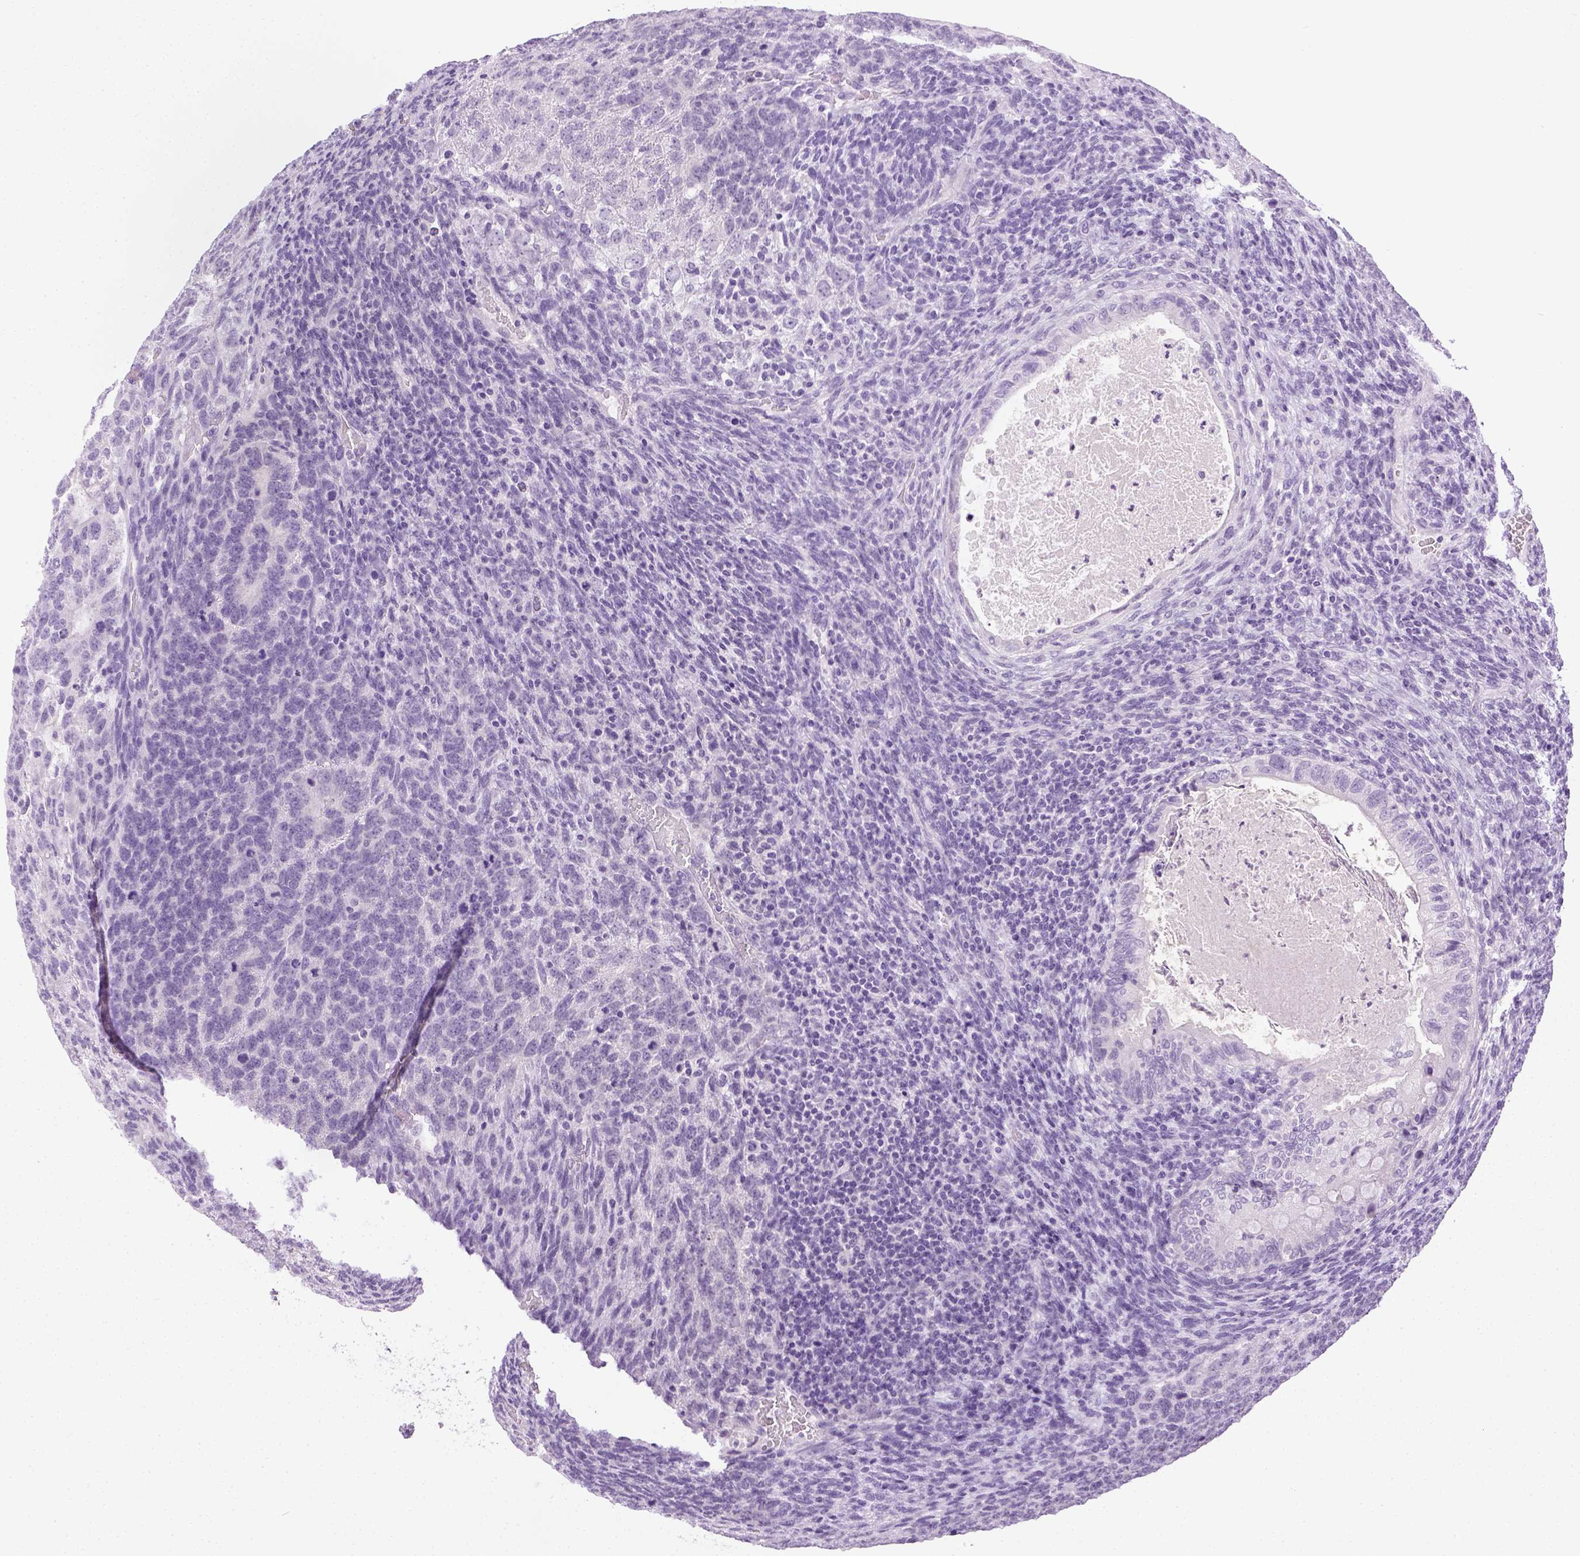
{"staining": {"intensity": "negative", "quantity": "none", "location": "none"}, "tissue": "testis cancer", "cell_type": "Tumor cells", "image_type": "cancer", "snomed": [{"axis": "morphology", "description": "Normal tissue, NOS"}, {"axis": "morphology", "description": "Carcinoma, Embryonal, NOS"}, {"axis": "topography", "description": "Testis"}, {"axis": "topography", "description": "Epididymis"}], "caption": "Testis cancer (embryonal carcinoma) was stained to show a protein in brown. There is no significant staining in tumor cells.", "gene": "LGSN", "patient": {"sex": "male", "age": 23}}